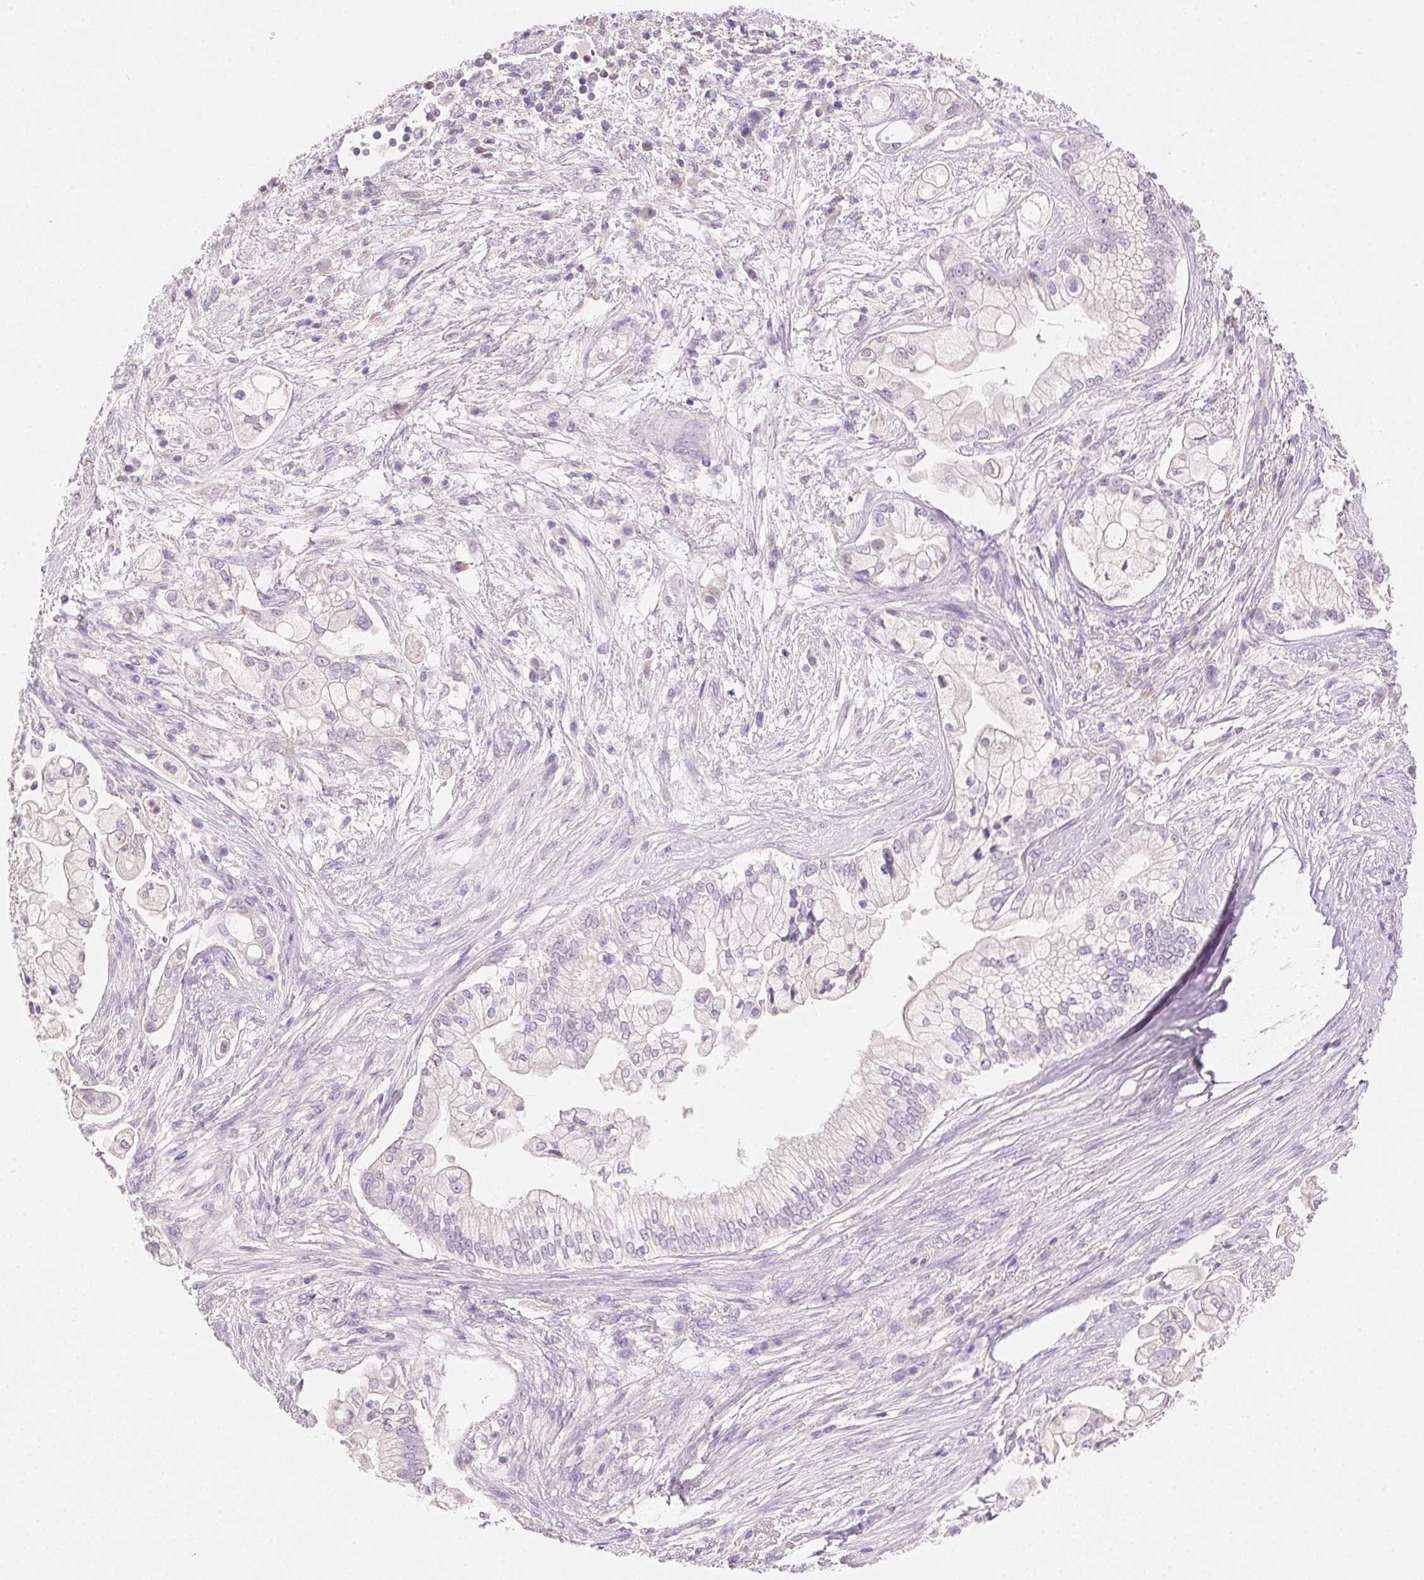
{"staining": {"intensity": "negative", "quantity": "none", "location": "none"}, "tissue": "pancreatic cancer", "cell_type": "Tumor cells", "image_type": "cancer", "snomed": [{"axis": "morphology", "description": "Adenocarcinoma, NOS"}, {"axis": "topography", "description": "Pancreas"}], "caption": "Immunohistochemical staining of pancreatic adenocarcinoma demonstrates no significant expression in tumor cells.", "gene": "CYP11B1", "patient": {"sex": "female", "age": 69}}